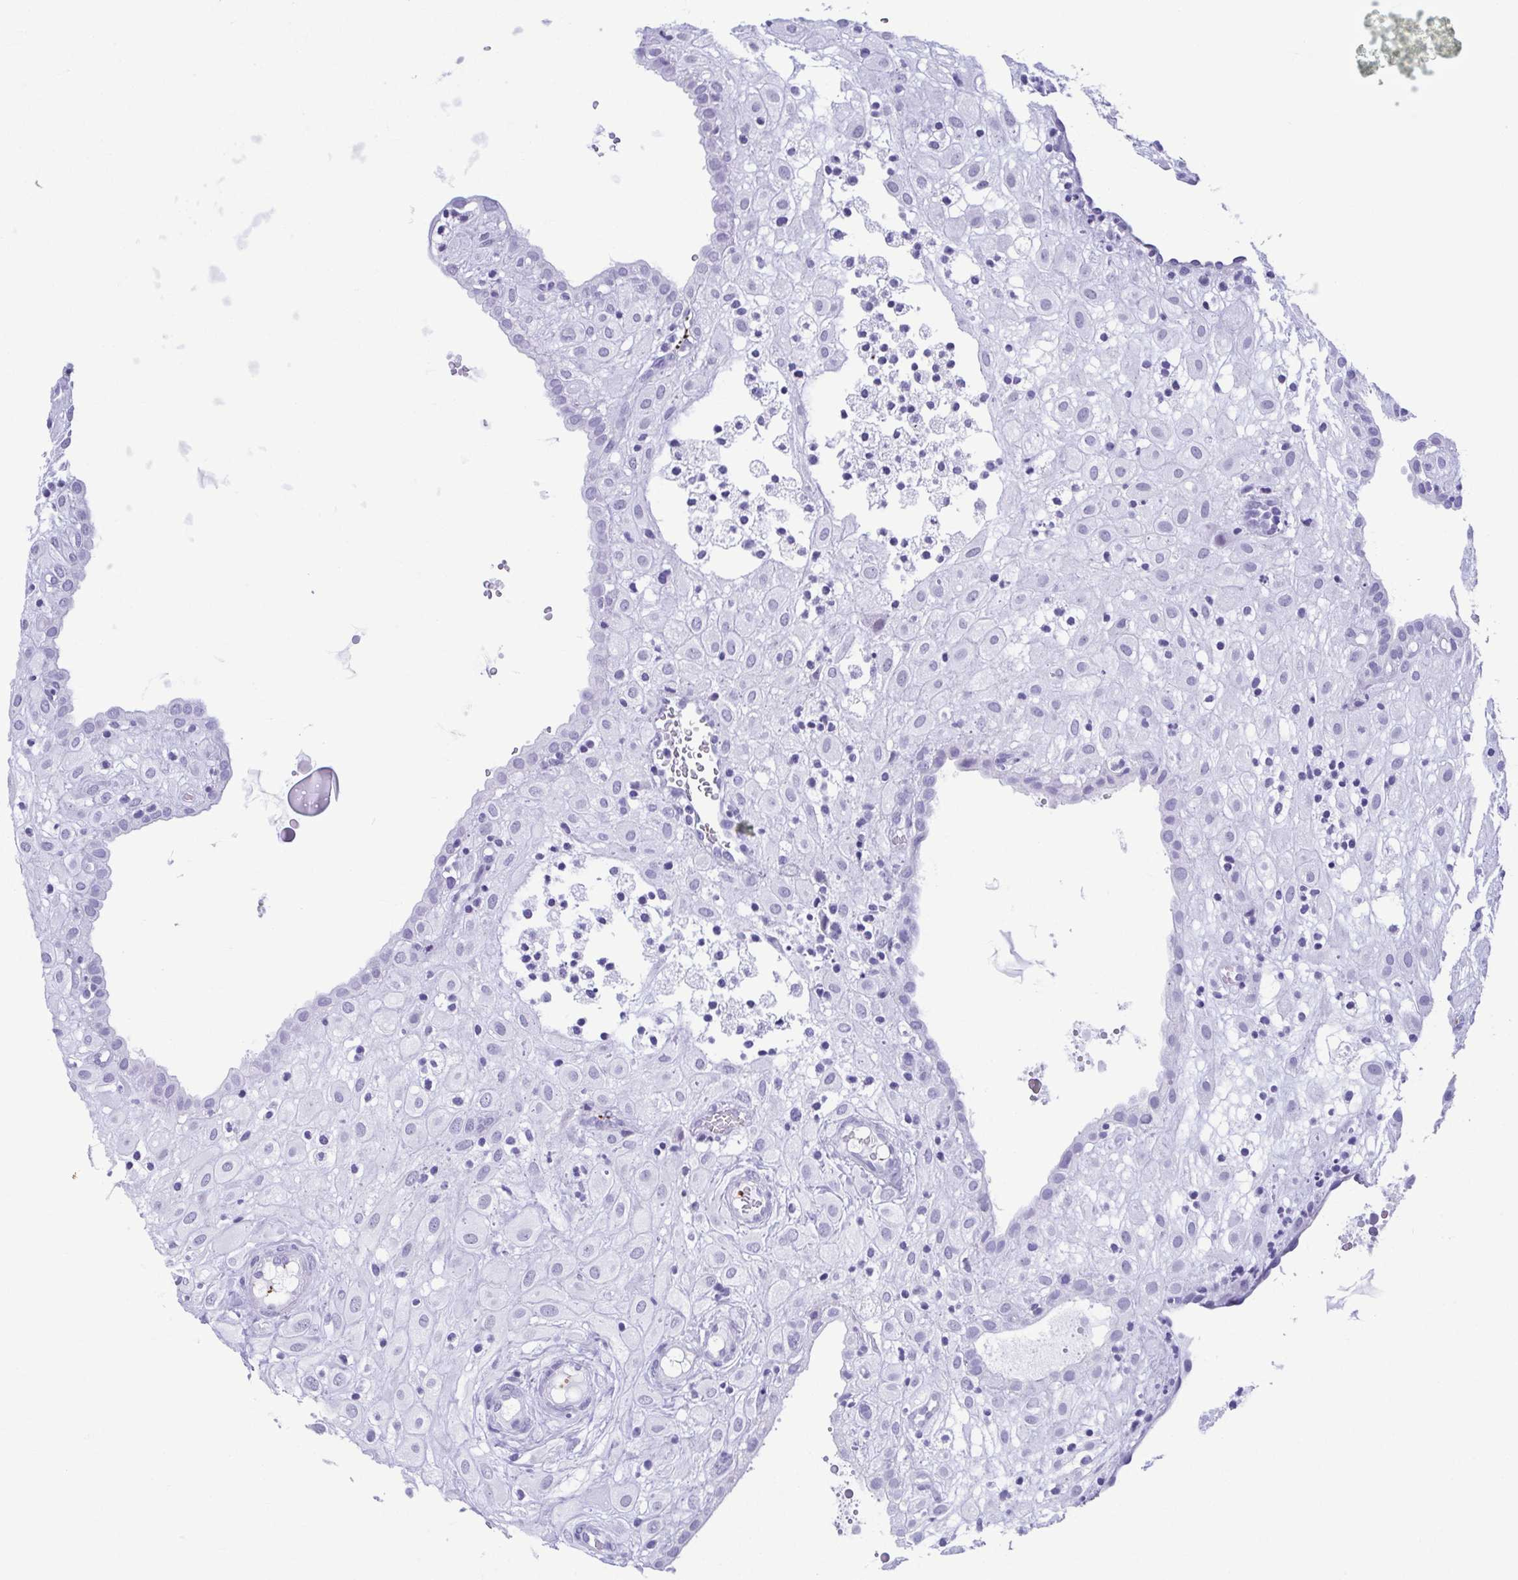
{"staining": {"intensity": "negative", "quantity": "none", "location": "none"}, "tissue": "placenta", "cell_type": "Decidual cells", "image_type": "normal", "snomed": [{"axis": "morphology", "description": "Normal tissue, NOS"}, {"axis": "topography", "description": "Placenta"}], "caption": "Protein analysis of unremarkable placenta exhibits no significant positivity in decidual cells. (DAB immunohistochemistry, high magnification).", "gene": "TCEAL3", "patient": {"sex": "female", "age": 24}}